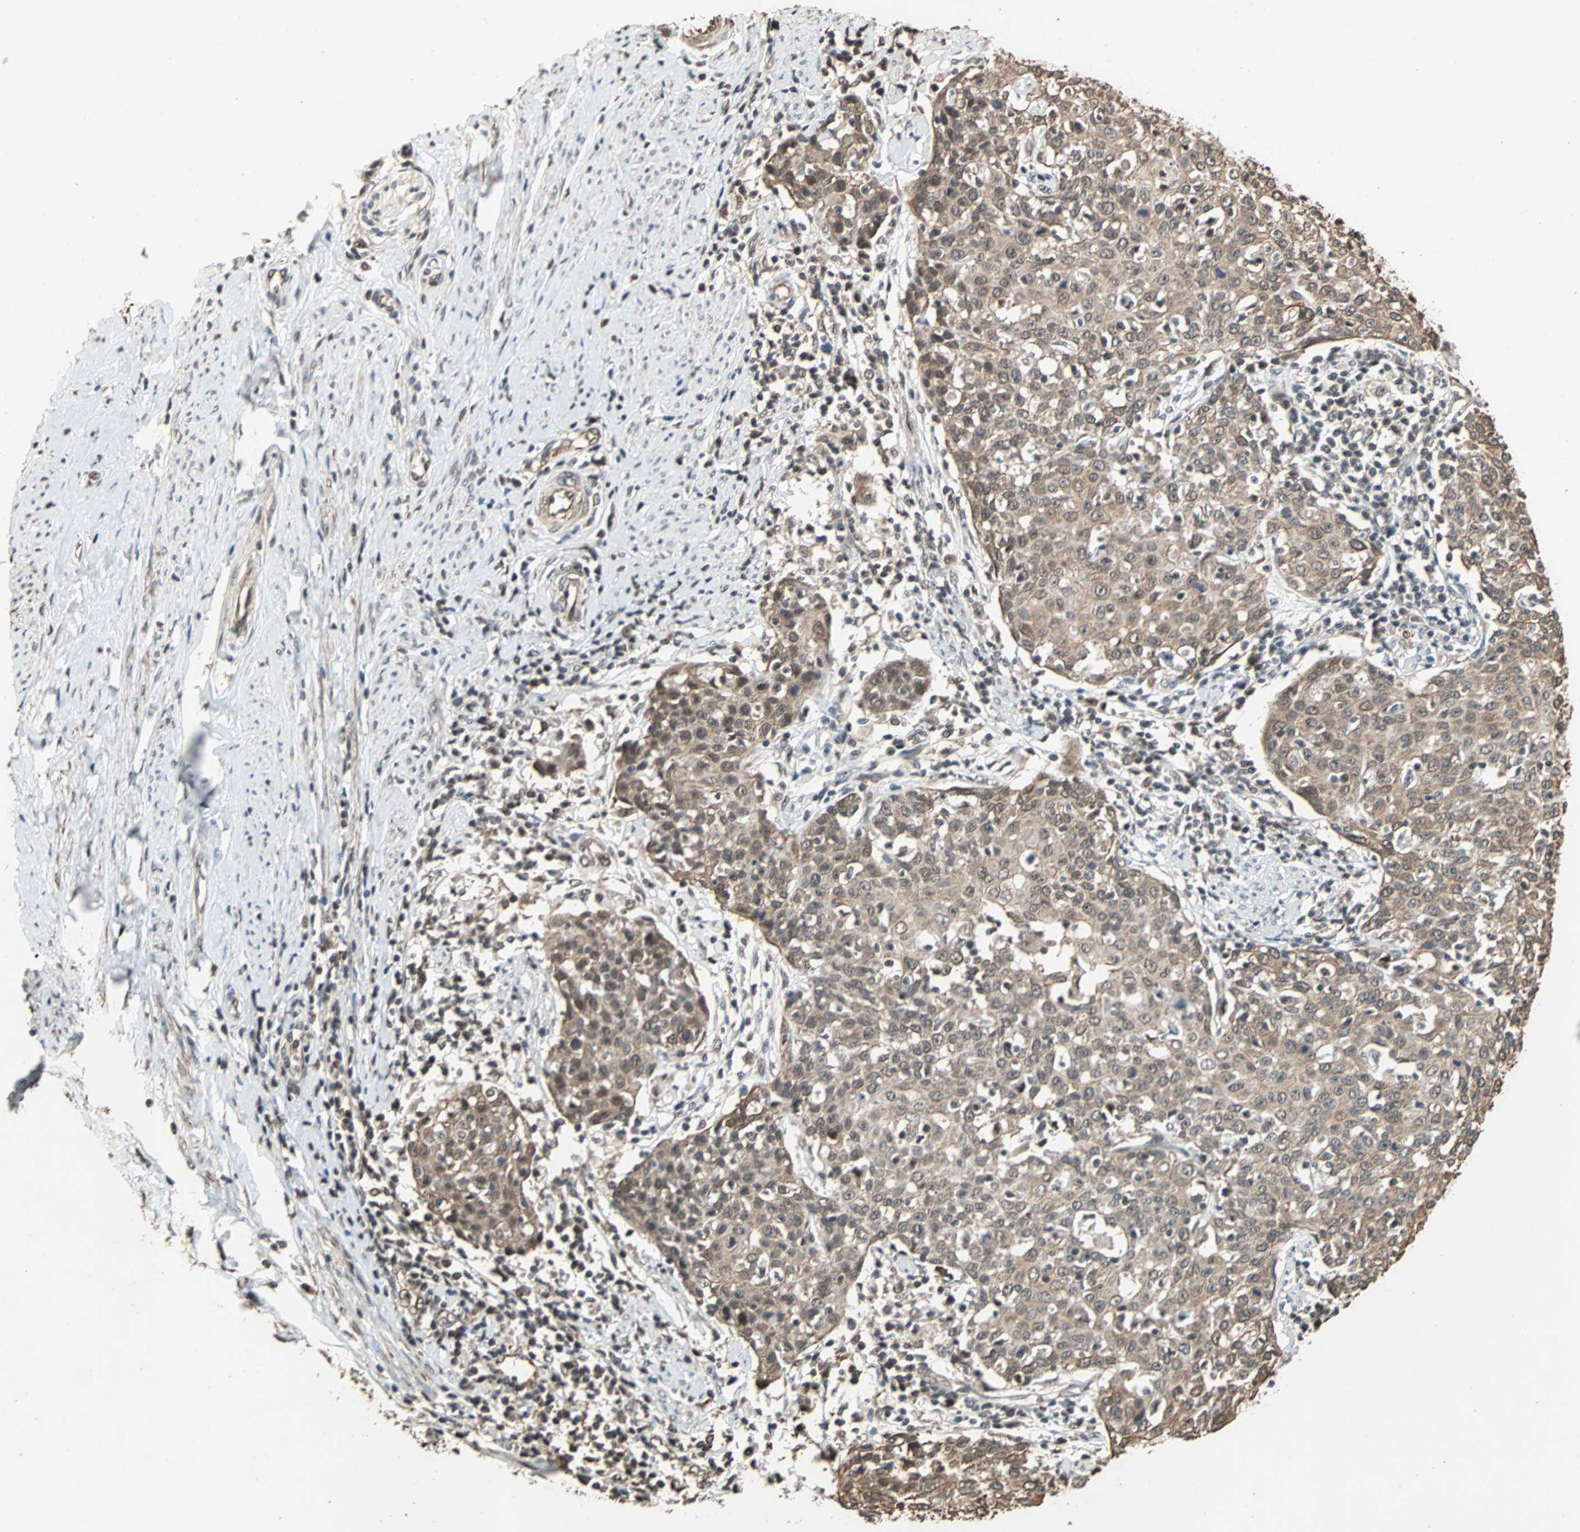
{"staining": {"intensity": "moderate", "quantity": ">75%", "location": "cytoplasmic/membranous"}, "tissue": "cervical cancer", "cell_type": "Tumor cells", "image_type": "cancer", "snomed": [{"axis": "morphology", "description": "Squamous cell carcinoma, NOS"}, {"axis": "topography", "description": "Cervix"}], "caption": "This histopathology image demonstrates immunohistochemistry (IHC) staining of cervical cancer (squamous cell carcinoma), with medium moderate cytoplasmic/membranous positivity in about >75% of tumor cells.", "gene": "CDC5L", "patient": {"sex": "female", "age": 38}}